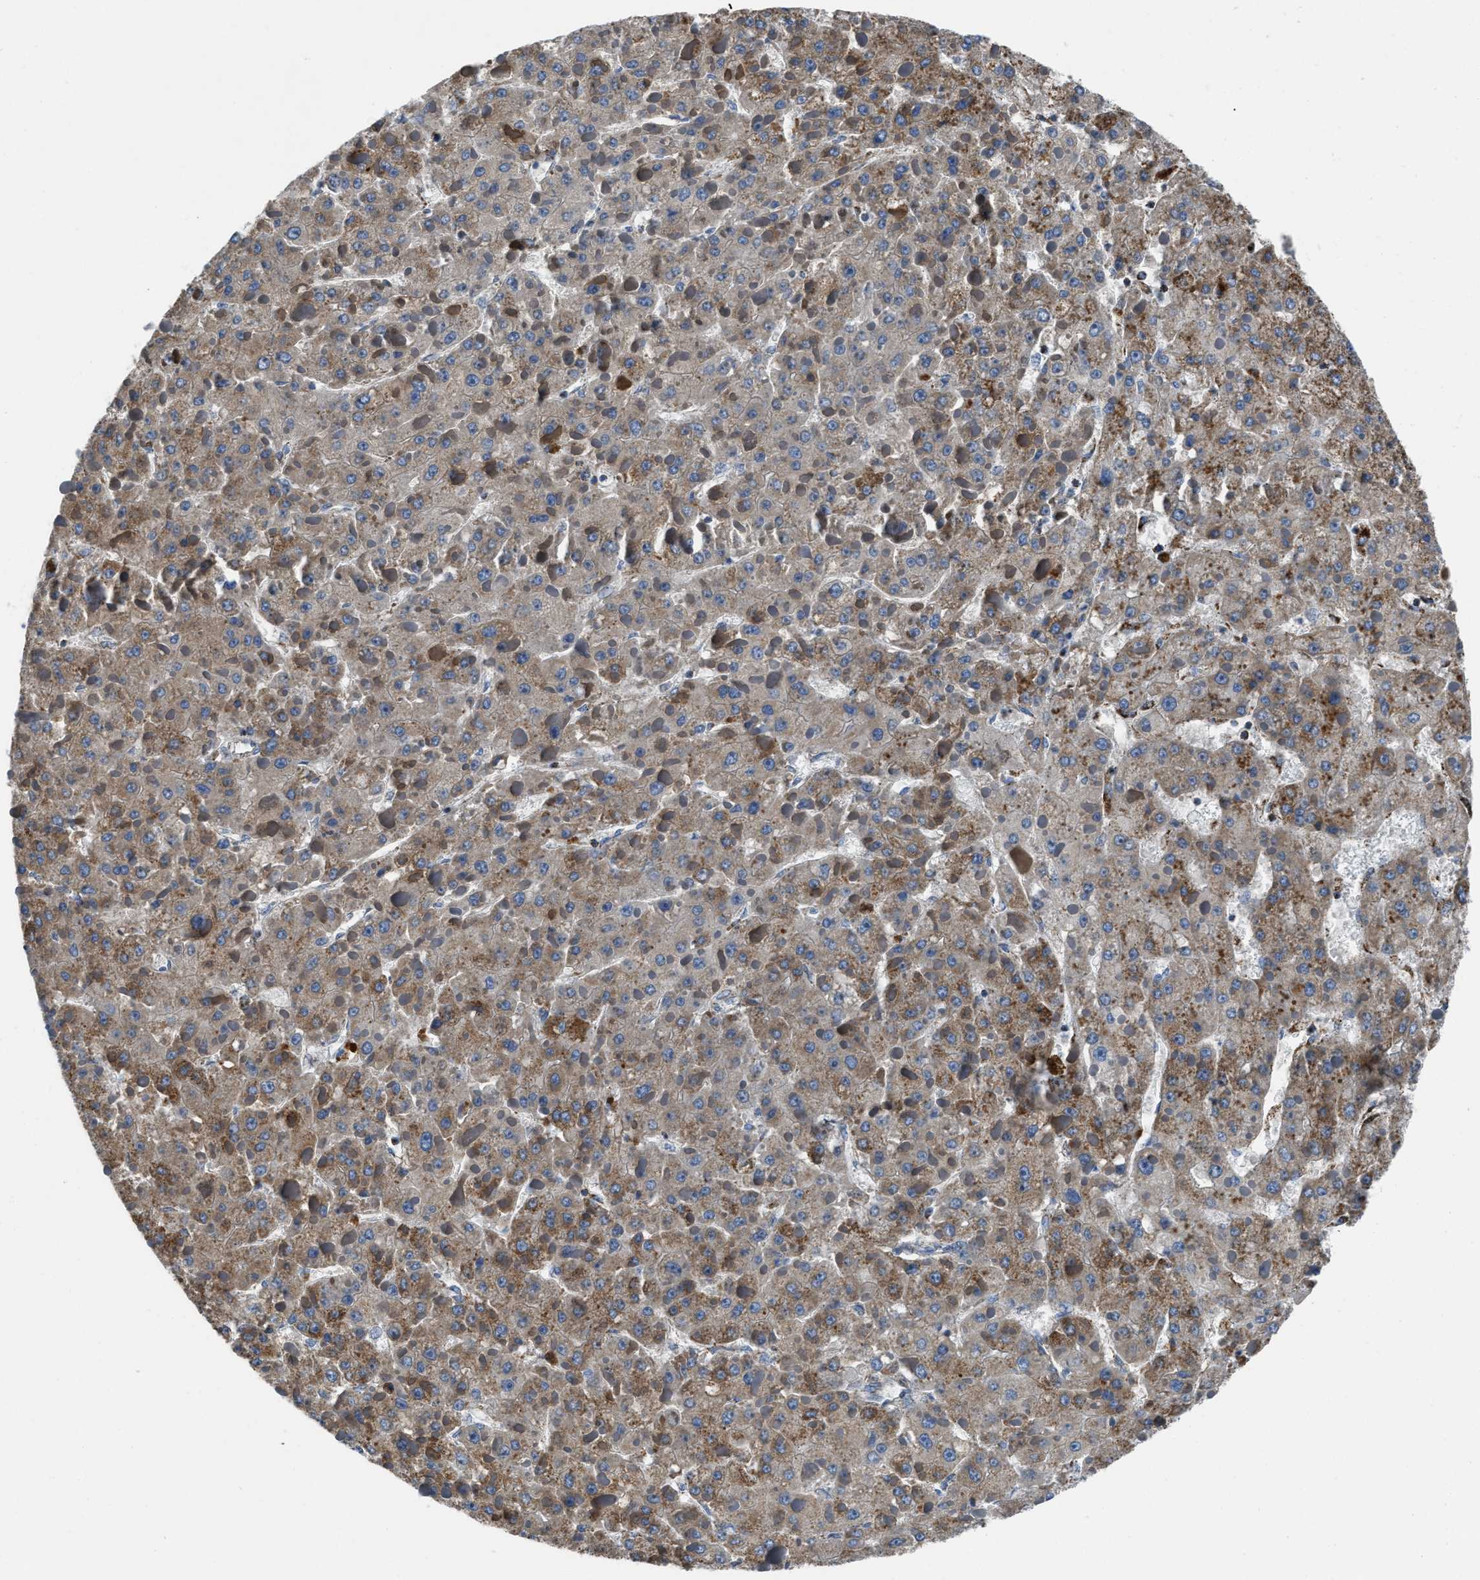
{"staining": {"intensity": "moderate", "quantity": ">75%", "location": "cytoplasmic/membranous"}, "tissue": "liver cancer", "cell_type": "Tumor cells", "image_type": "cancer", "snomed": [{"axis": "morphology", "description": "Carcinoma, Hepatocellular, NOS"}, {"axis": "topography", "description": "Liver"}], "caption": "Immunohistochemical staining of liver cancer exhibits medium levels of moderate cytoplasmic/membranous protein staining in about >75% of tumor cells.", "gene": "NSD3", "patient": {"sex": "female", "age": 73}}